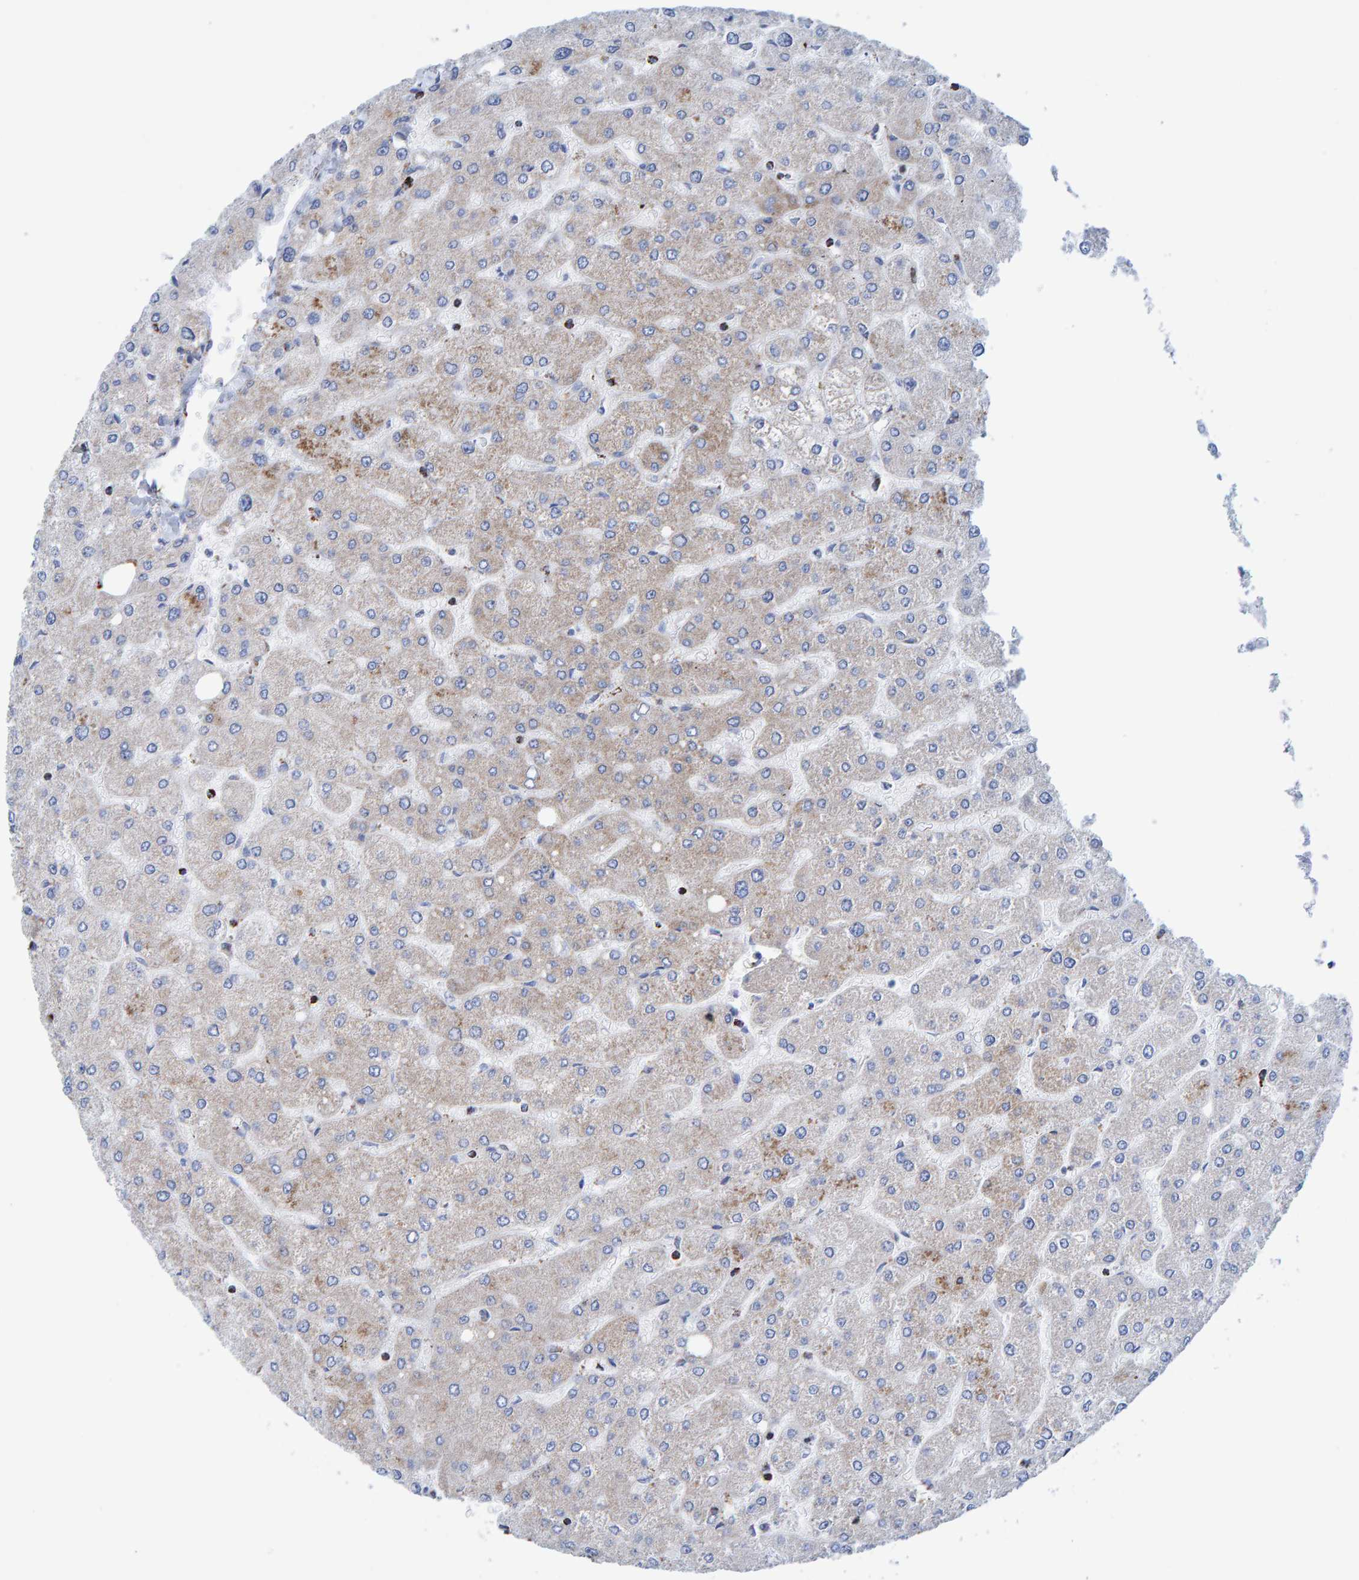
{"staining": {"intensity": "moderate", "quantity": ">75%", "location": "cytoplasmic/membranous"}, "tissue": "liver", "cell_type": "Cholangiocytes", "image_type": "normal", "snomed": [{"axis": "morphology", "description": "Normal tissue, NOS"}, {"axis": "topography", "description": "Liver"}], "caption": "Protein staining shows moderate cytoplasmic/membranous positivity in approximately >75% of cholangiocytes in unremarkable liver.", "gene": "ENSG00000262660", "patient": {"sex": "male", "age": 55}}